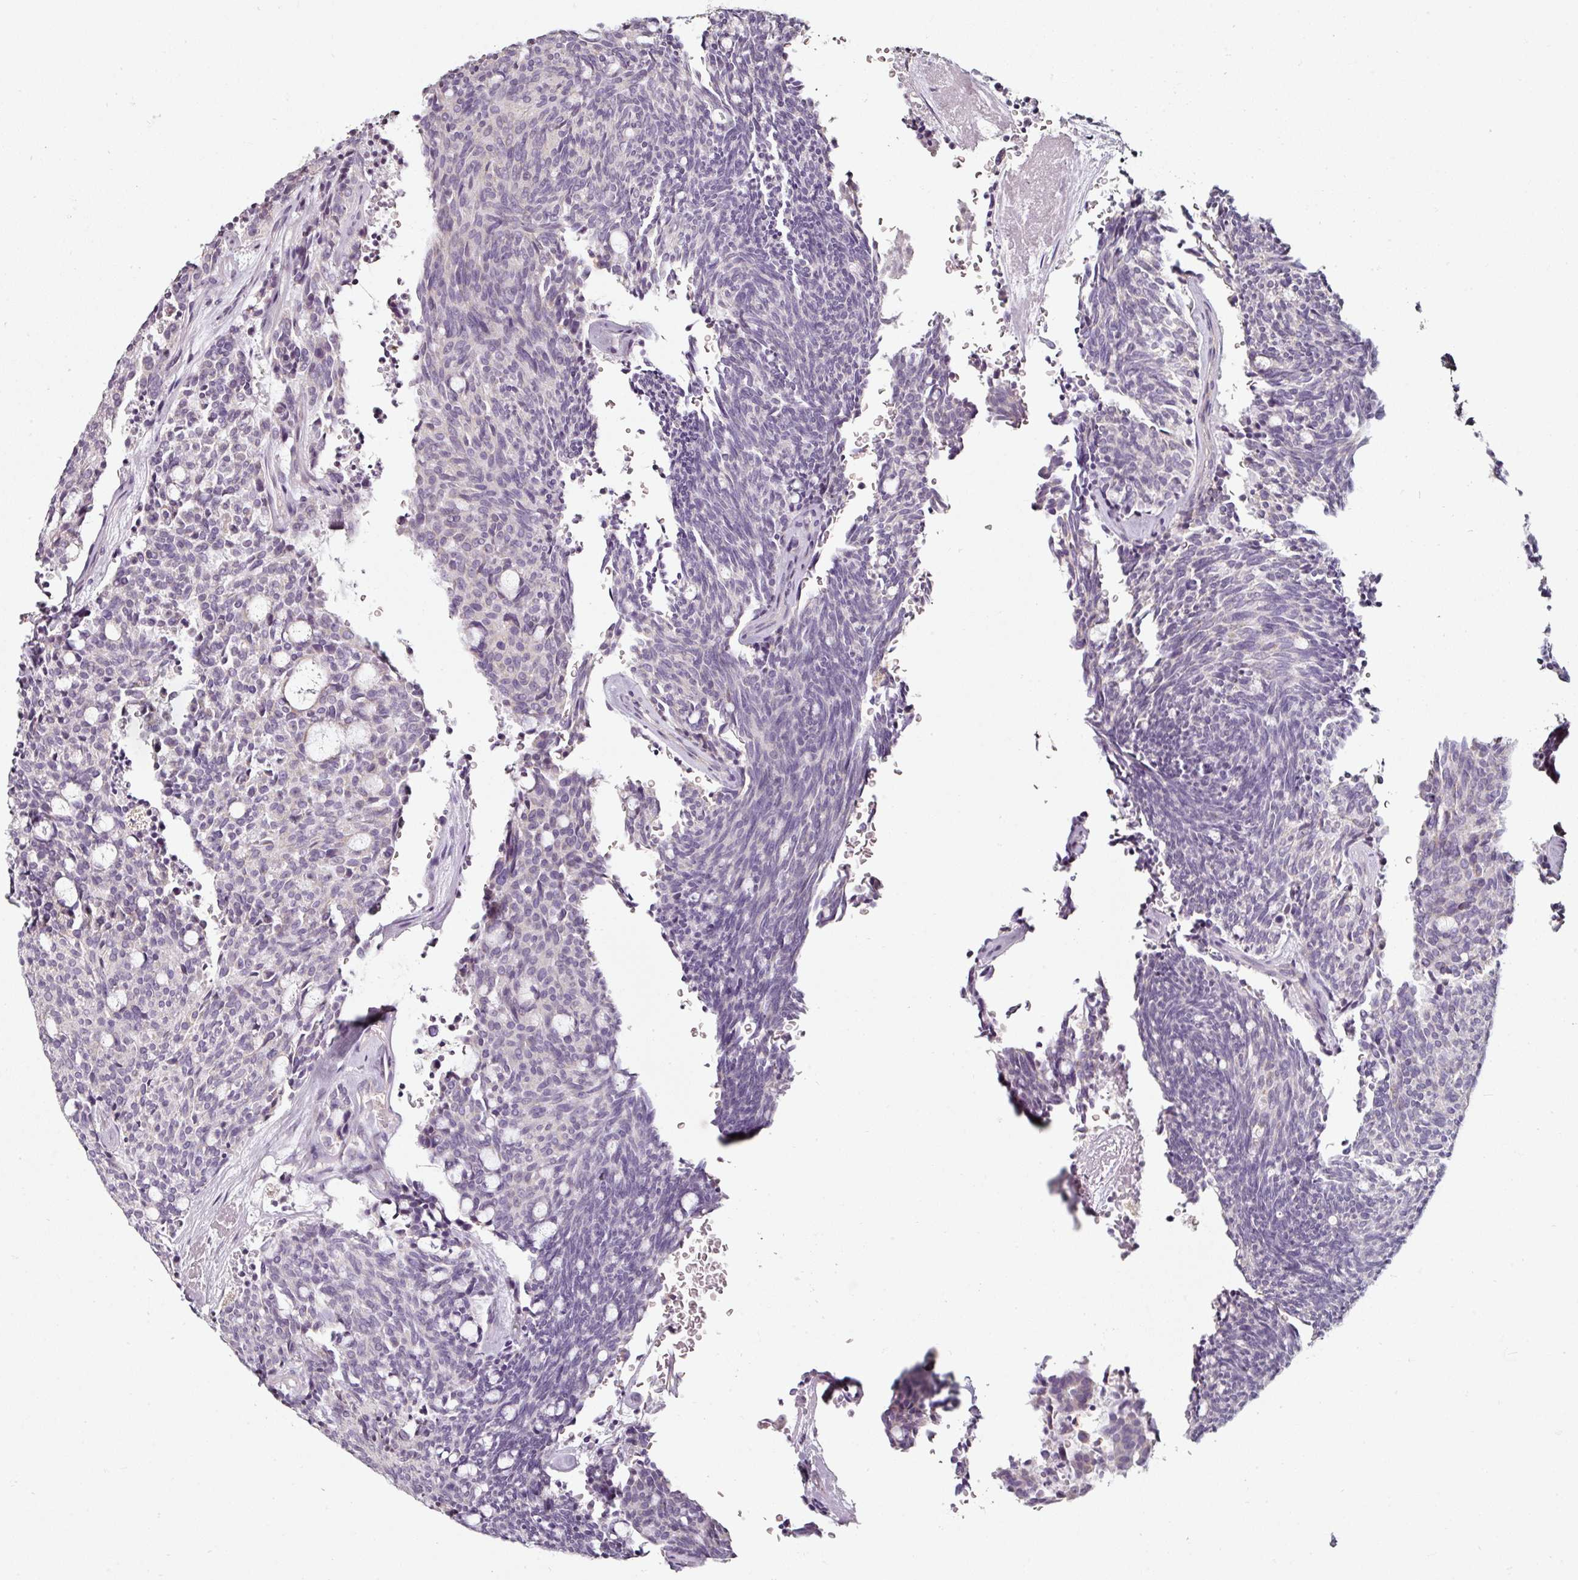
{"staining": {"intensity": "negative", "quantity": "none", "location": "none"}, "tissue": "carcinoid", "cell_type": "Tumor cells", "image_type": "cancer", "snomed": [{"axis": "morphology", "description": "Carcinoid, malignant, NOS"}, {"axis": "topography", "description": "Pancreas"}], "caption": "IHC micrograph of human carcinoid (malignant) stained for a protein (brown), which displays no staining in tumor cells. The staining was performed using DAB to visualize the protein expression in brown, while the nuclei were stained in blue with hematoxylin (Magnification: 20x).", "gene": "CAP2", "patient": {"sex": "female", "age": 54}}